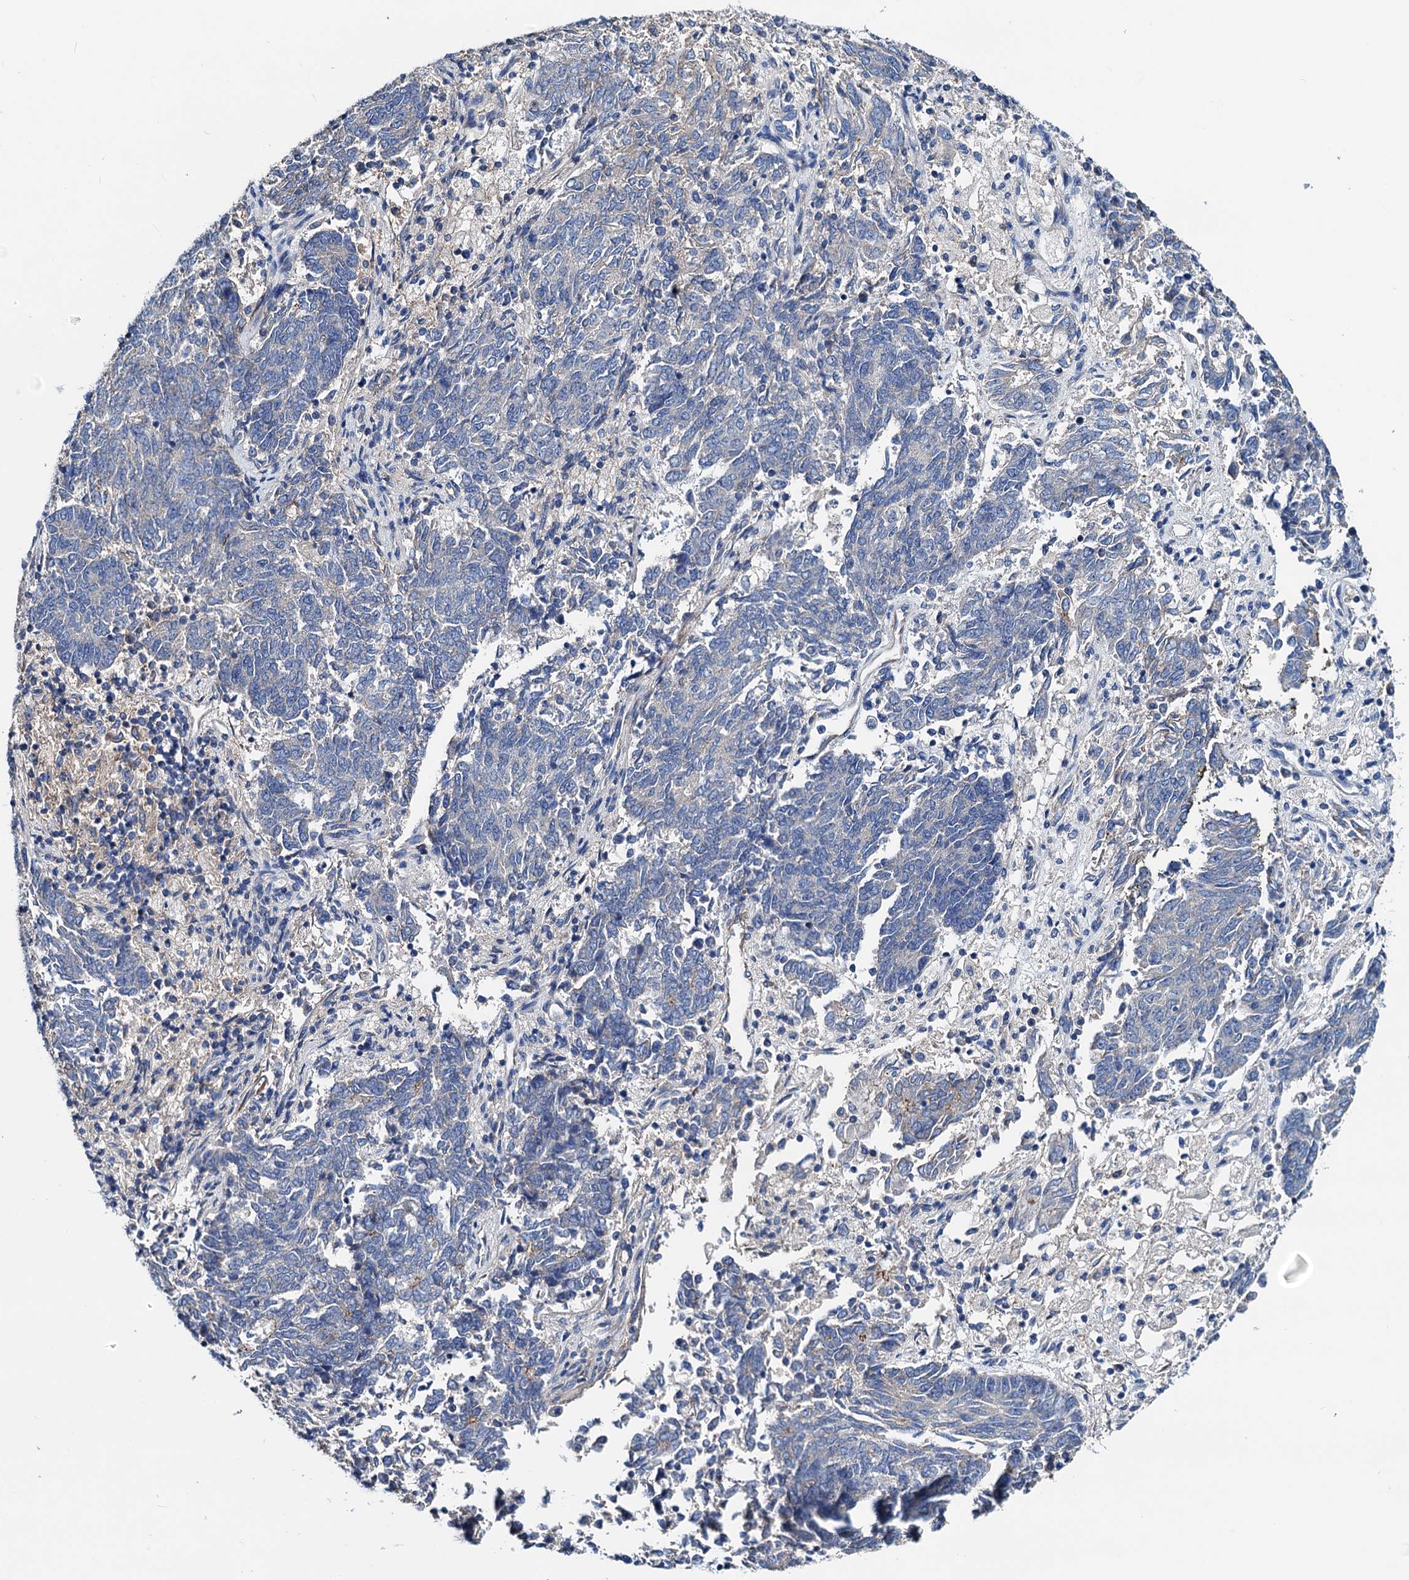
{"staining": {"intensity": "negative", "quantity": "none", "location": "none"}, "tissue": "endometrial cancer", "cell_type": "Tumor cells", "image_type": "cancer", "snomed": [{"axis": "morphology", "description": "Adenocarcinoma, NOS"}, {"axis": "topography", "description": "Endometrium"}], "caption": "The IHC micrograph has no significant expression in tumor cells of adenocarcinoma (endometrial) tissue.", "gene": "GCOM1", "patient": {"sex": "female", "age": 80}}